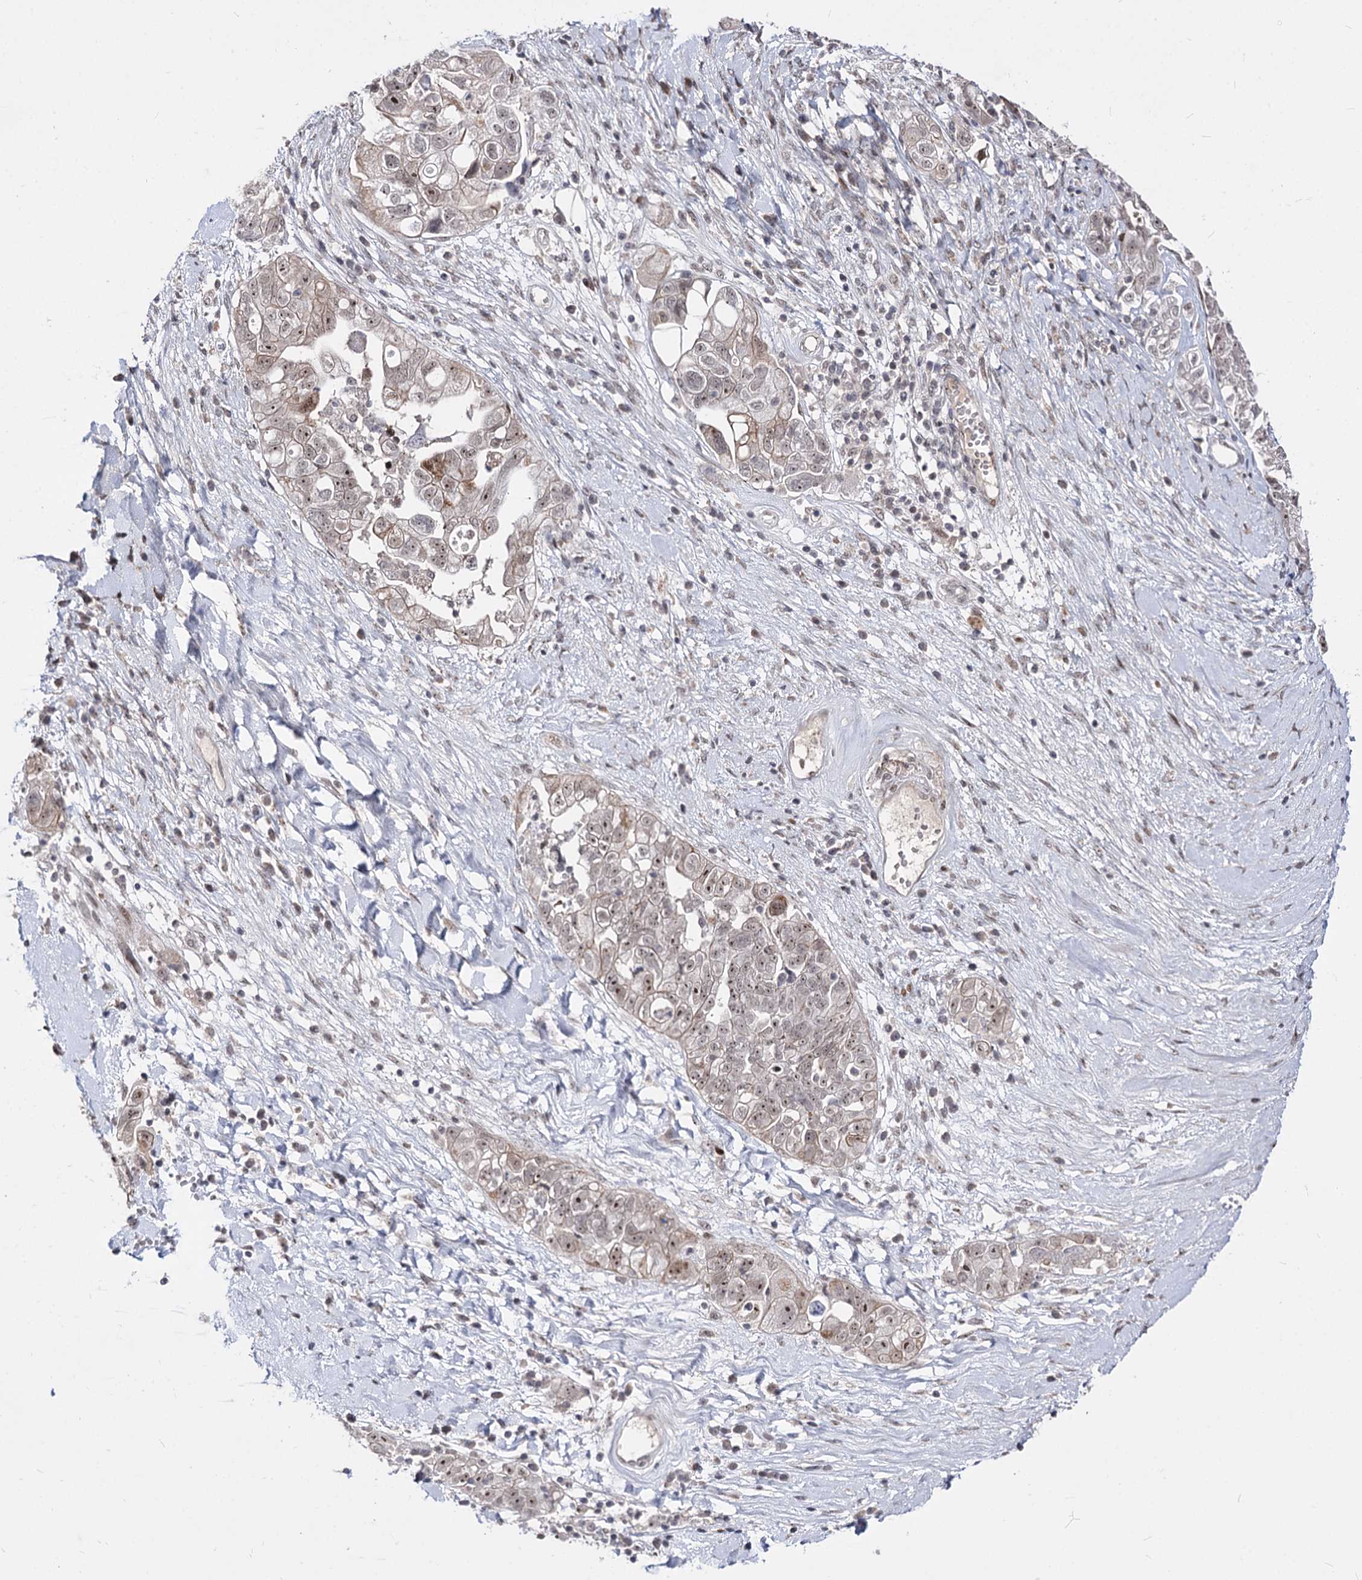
{"staining": {"intensity": "weak", "quantity": ">75%", "location": "nuclear"}, "tissue": "ovarian cancer", "cell_type": "Tumor cells", "image_type": "cancer", "snomed": [{"axis": "morphology", "description": "Carcinoma, NOS"}, {"axis": "morphology", "description": "Cystadenocarcinoma, serous, NOS"}, {"axis": "topography", "description": "Ovary"}], "caption": "Ovarian cancer (serous cystadenocarcinoma) was stained to show a protein in brown. There is low levels of weak nuclear staining in approximately >75% of tumor cells.", "gene": "STOX1", "patient": {"sex": "female", "age": 69}}